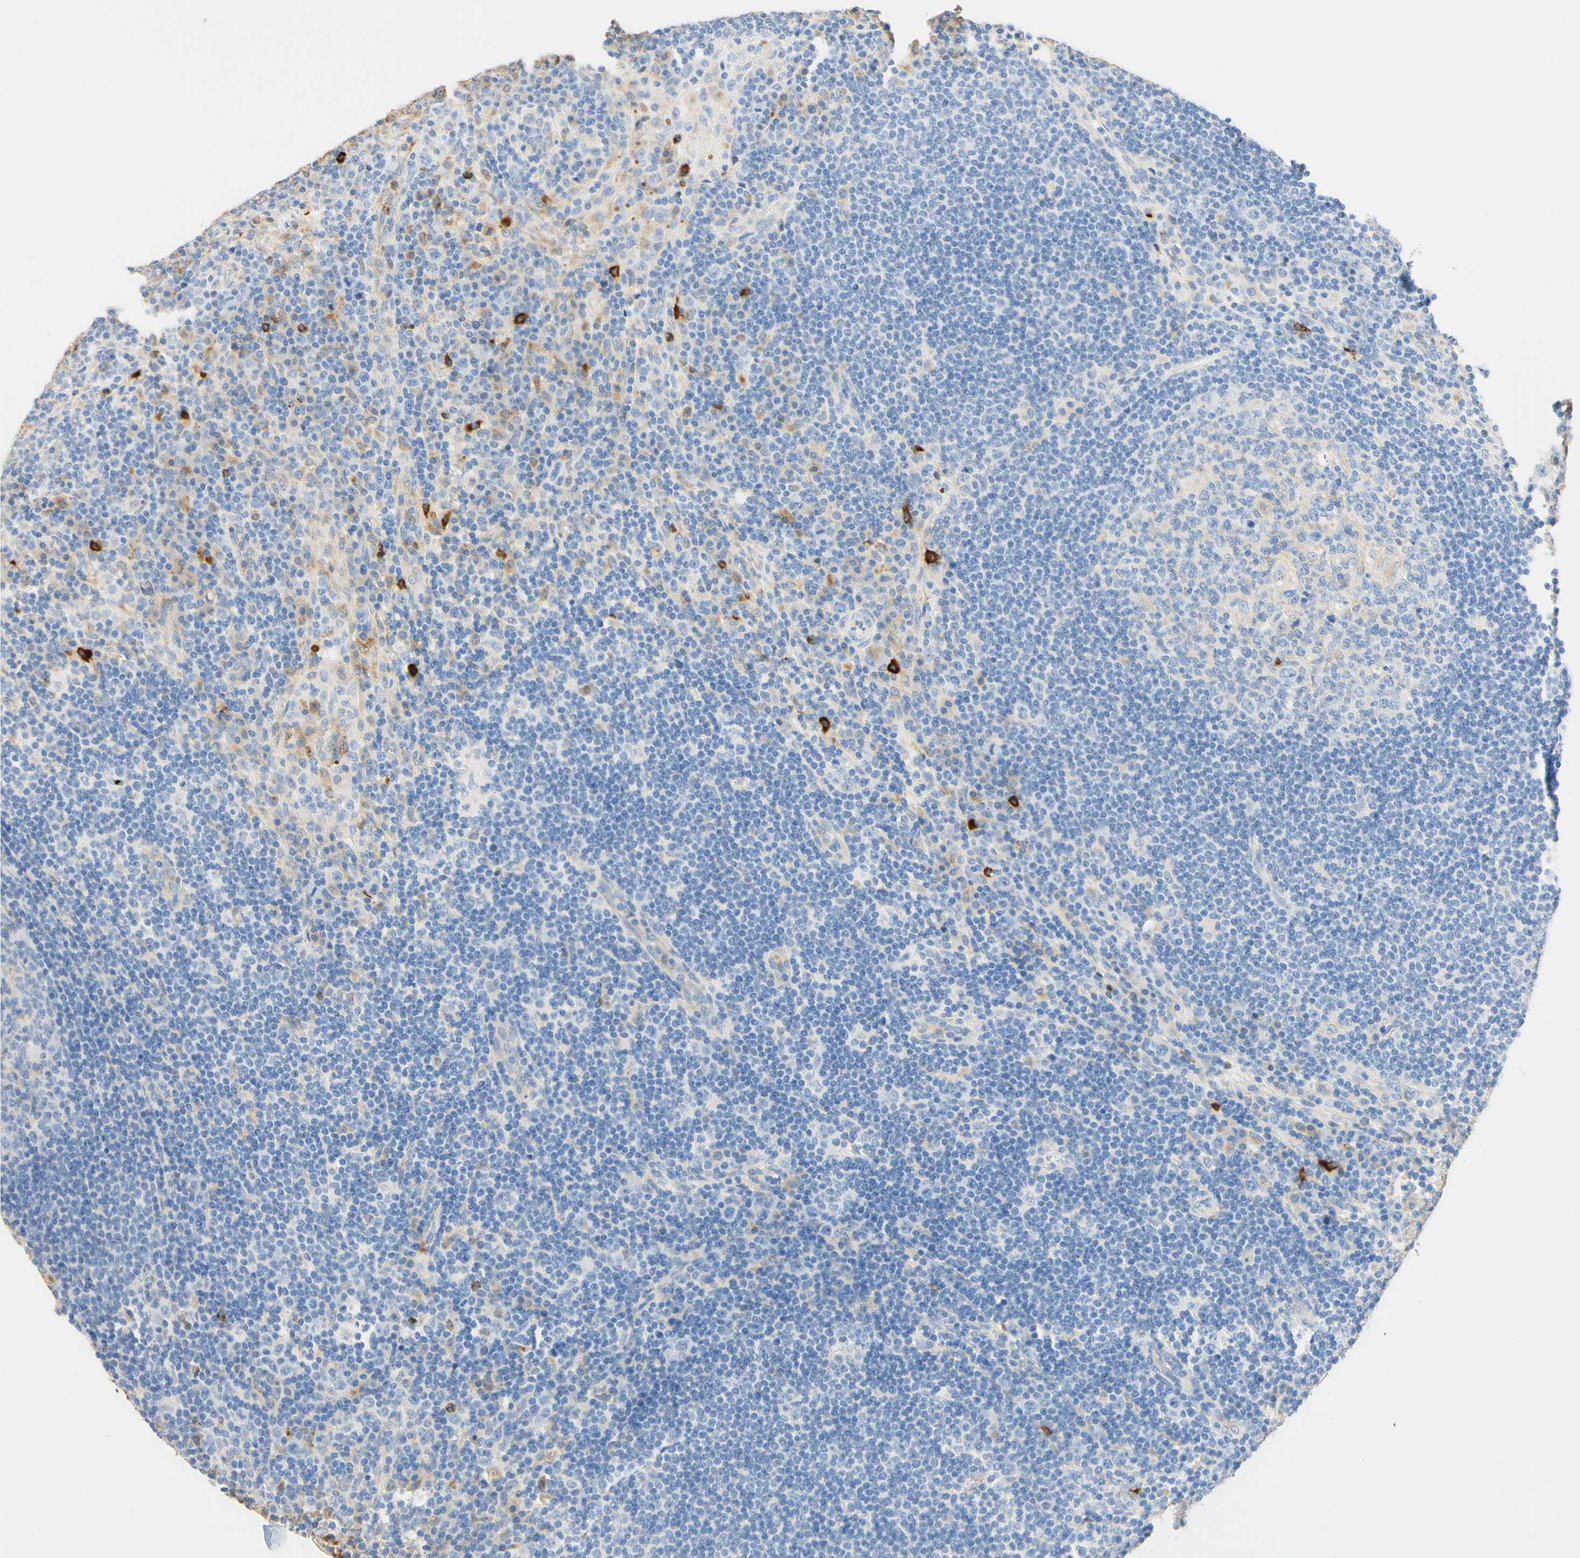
{"staining": {"intensity": "negative", "quantity": "none", "location": "none"}, "tissue": "lymph node", "cell_type": "Germinal center cells", "image_type": "normal", "snomed": [{"axis": "morphology", "description": "Normal tissue, NOS"}, {"axis": "topography", "description": "Lymph node"}], "caption": "DAB immunohistochemical staining of normal human lymph node demonstrates no significant expression in germinal center cells. The staining was performed using DAB (3,3'-diaminobenzidine) to visualize the protein expression in brown, while the nuclei were stained in blue with hematoxylin (Magnification: 20x).", "gene": "CD63", "patient": {"sex": "female", "age": 53}}